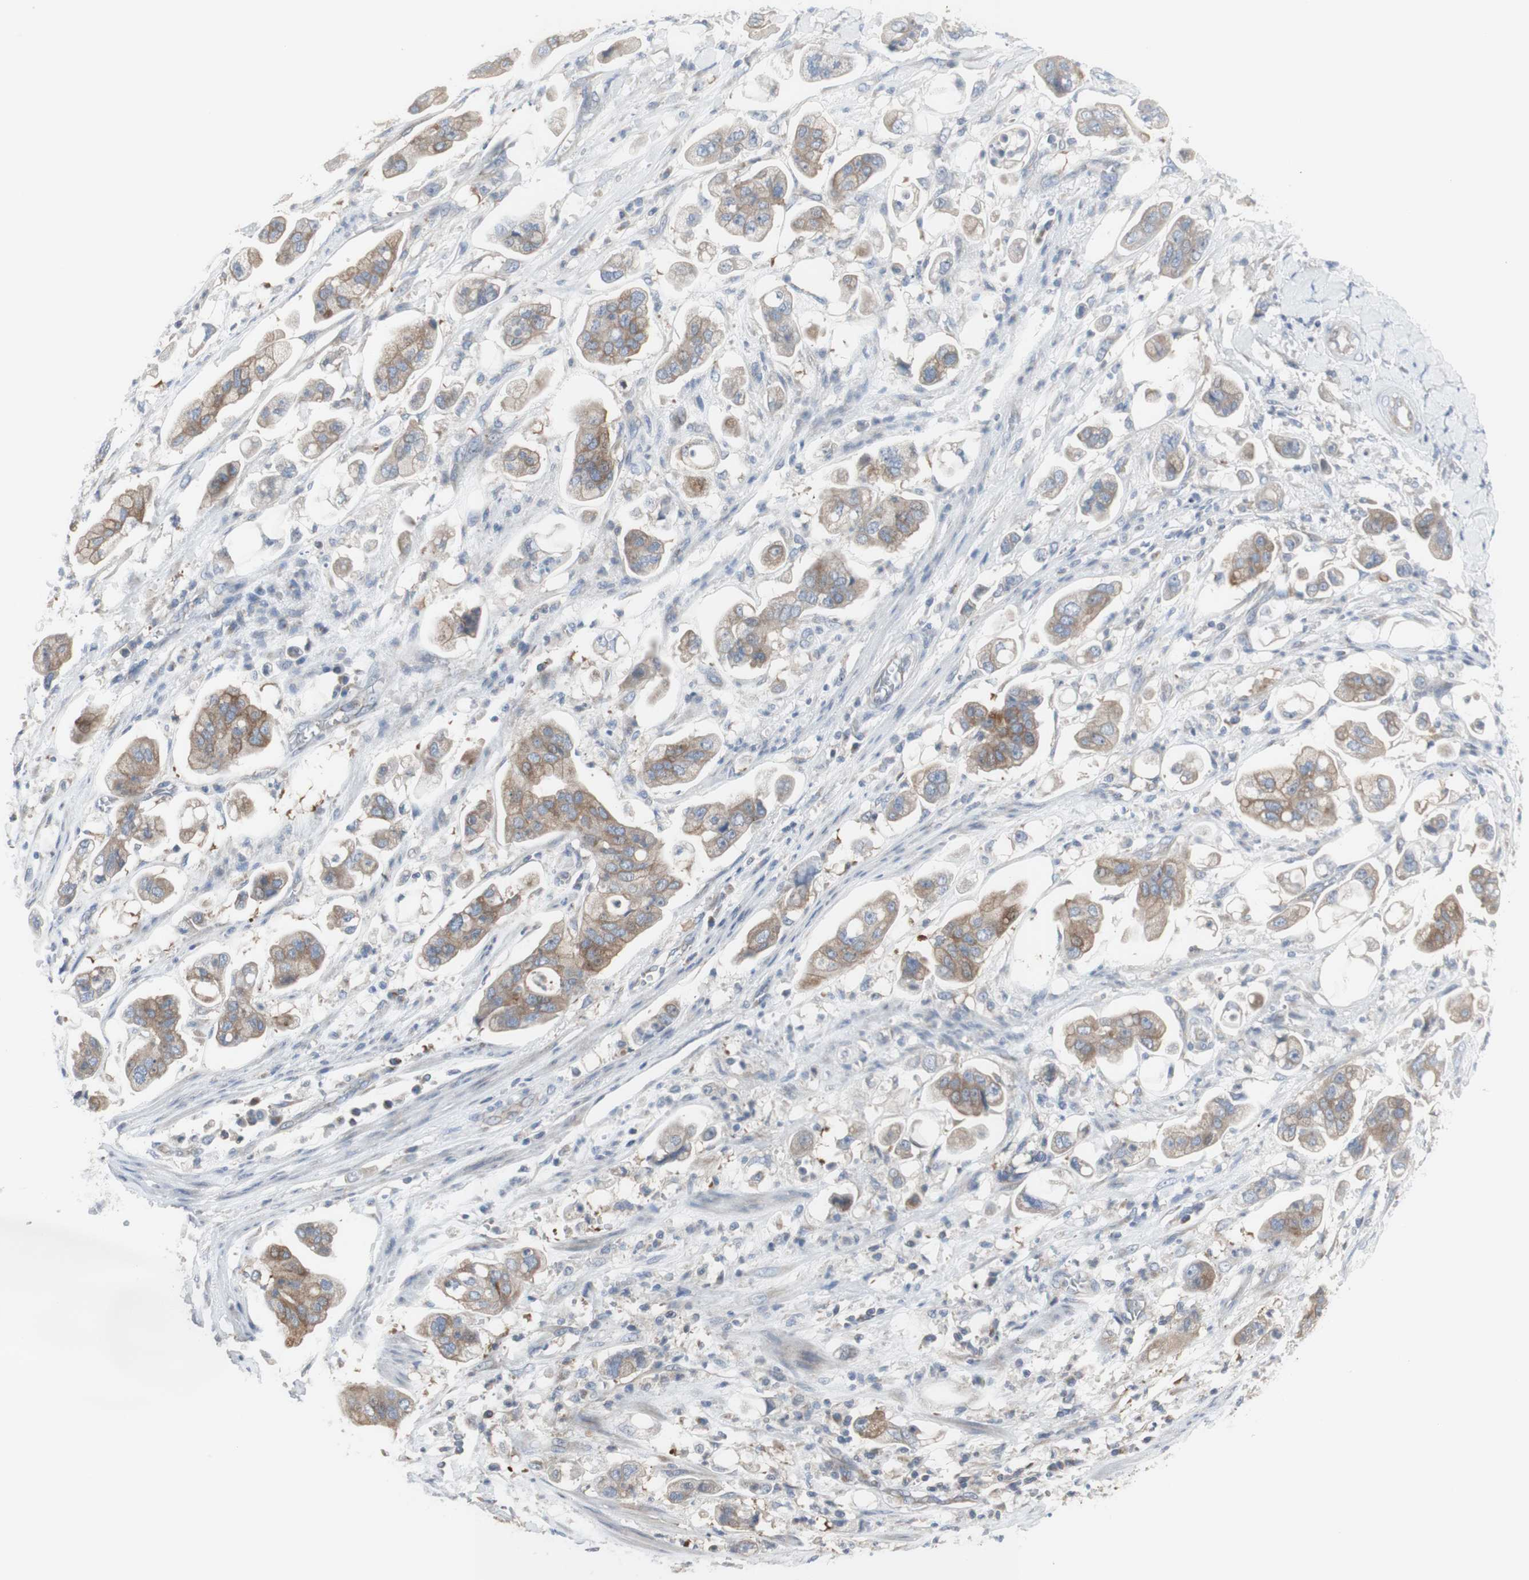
{"staining": {"intensity": "weak", "quantity": "25%-75%", "location": "cytoplasmic/membranous"}, "tissue": "stomach cancer", "cell_type": "Tumor cells", "image_type": "cancer", "snomed": [{"axis": "morphology", "description": "Adenocarcinoma, NOS"}, {"axis": "topography", "description": "Stomach"}], "caption": "The photomicrograph displays staining of adenocarcinoma (stomach), revealing weak cytoplasmic/membranous protein expression (brown color) within tumor cells.", "gene": "C3orf52", "patient": {"sex": "male", "age": 62}}